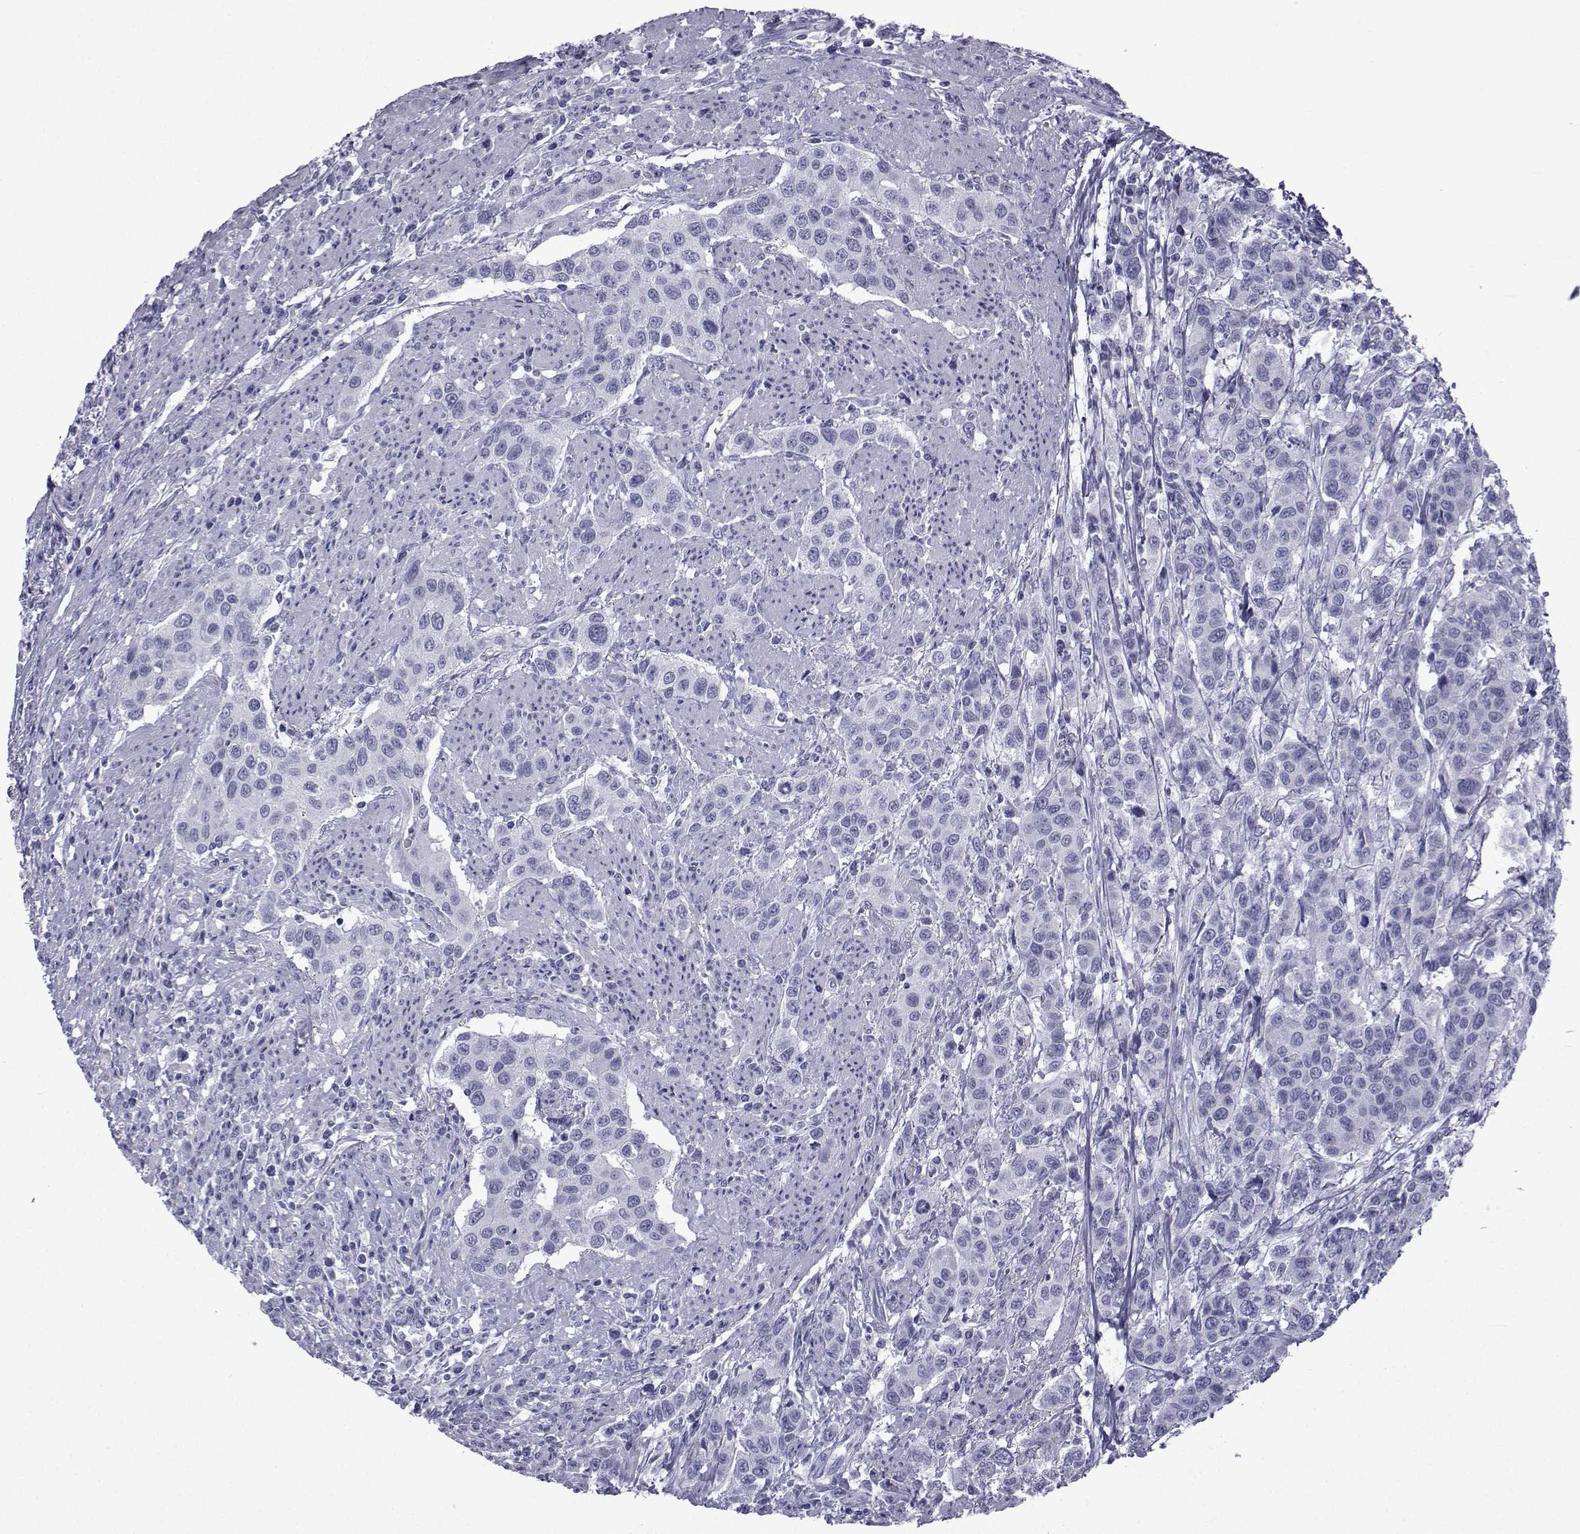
{"staining": {"intensity": "negative", "quantity": "none", "location": "none"}, "tissue": "urothelial cancer", "cell_type": "Tumor cells", "image_type": "cancer", "snomed": [{"axis": "morphology", "description": "Urothelial carcinoma, High grade"}, {"axis": "topography", "description": "Urinary bladder"}], "caption": "A high-resolution histopathology image shows immunohistochemistry (IHC) staining of urothelial carcinoma (high-grade), which shows no significant expression in tumor cells.", "gene": "PDE6H", "patient": {"sex": "female", "age": 58}}